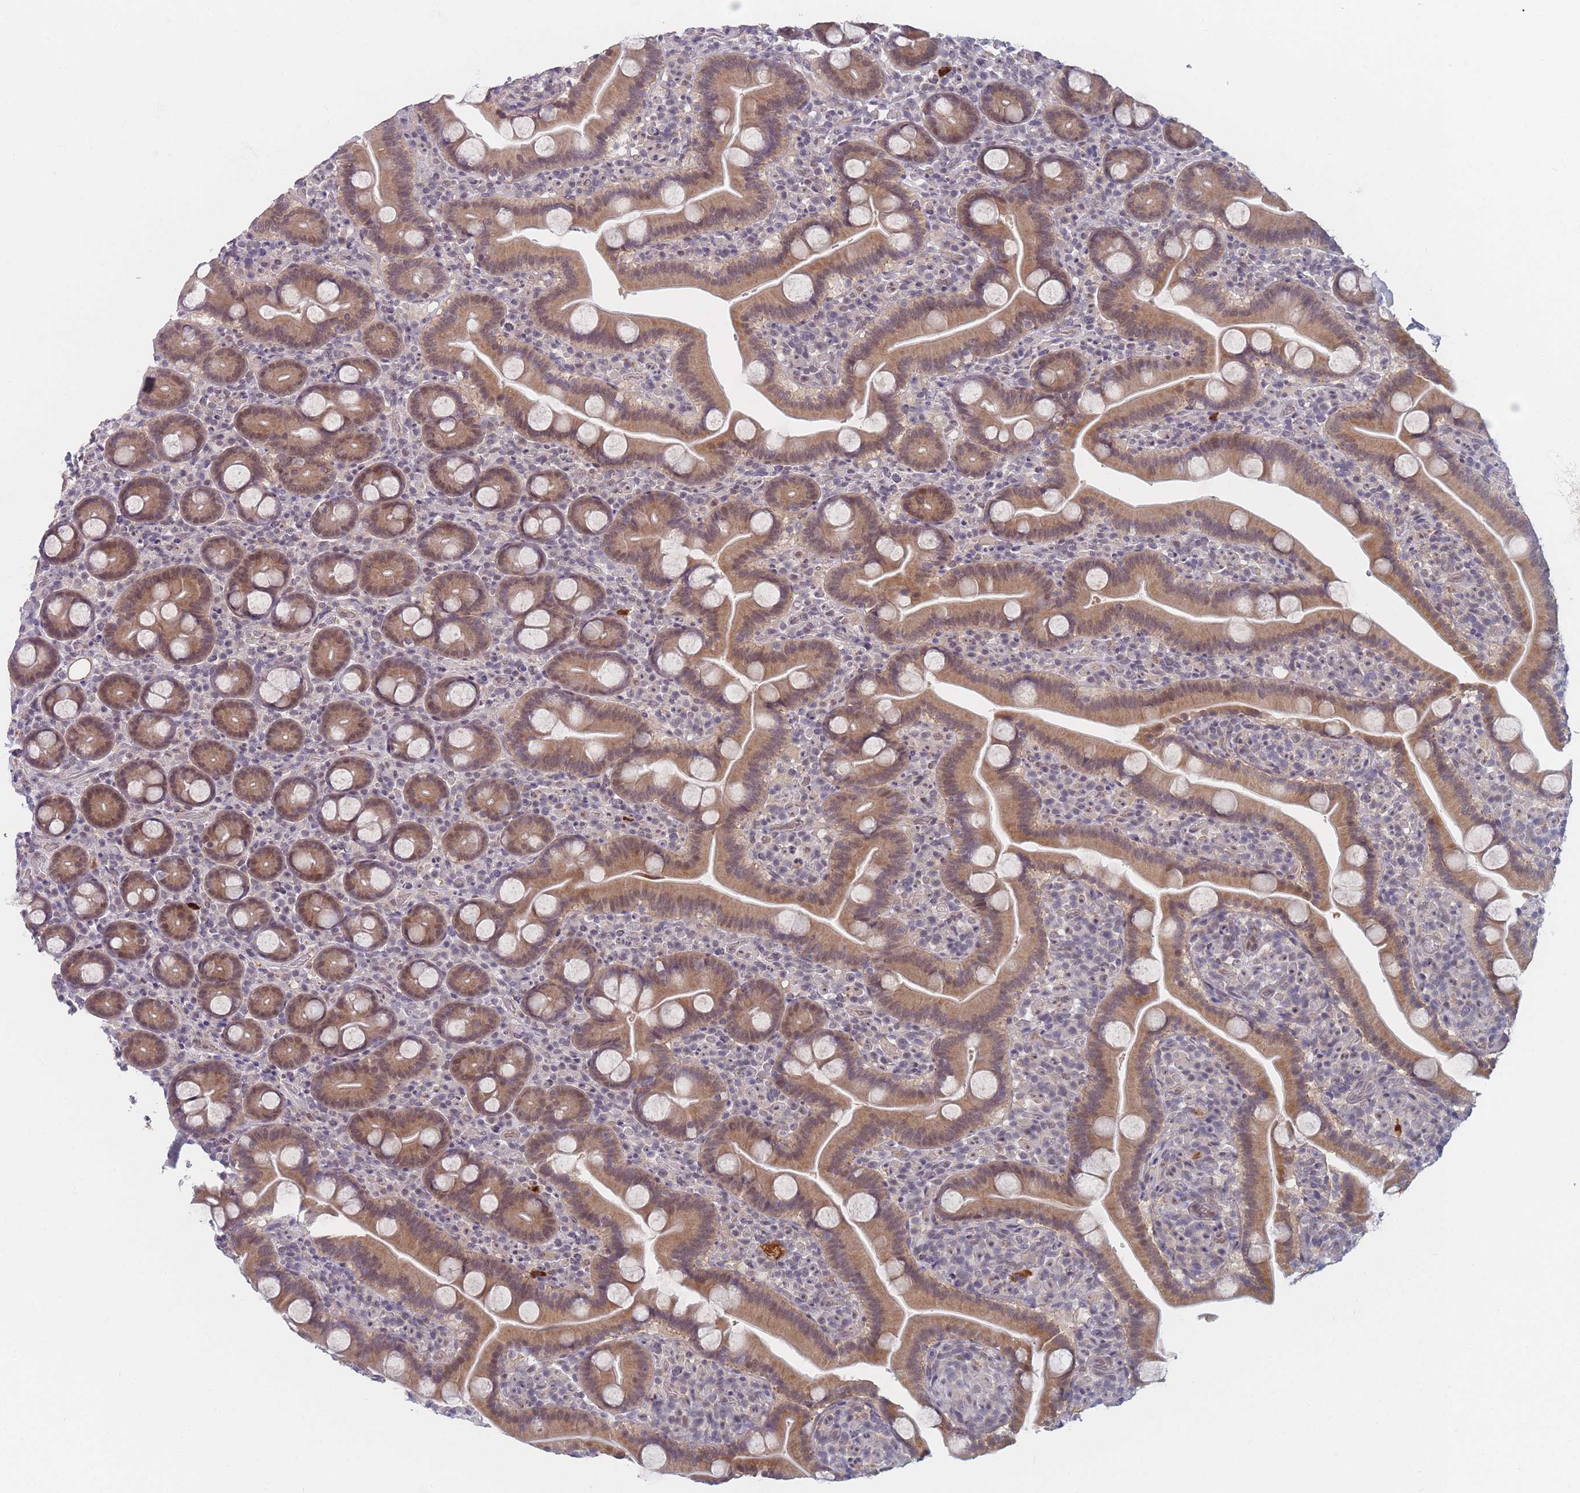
{"staining": {"intensity": "moderate", "quantity": ">75%", "location": "cytoplasmic/membranous,nuclear"}, "tissue": "duodenum", "cell_type": "Glandular cells", "image_type": "normal", "snomed": [{"axis": "morphology", "description": "Normal tissue, NOS"}, {"axis": "topography", "description": "Duodenum"}], "caption": "Immunohistochemical staining of benign human duodenum exhibits moderate cytoplasmic/membranous,nuclear protein staining in about >75% of glandular cells. The staining is performed using DAB (3,3'-diaminobenzidine) brown chromogen to label protein expression. The nuclei are counter-stained blue using hematoxylin.", "gene": "ANKRD10", "patient": {"sex": "male", "age": 55}}